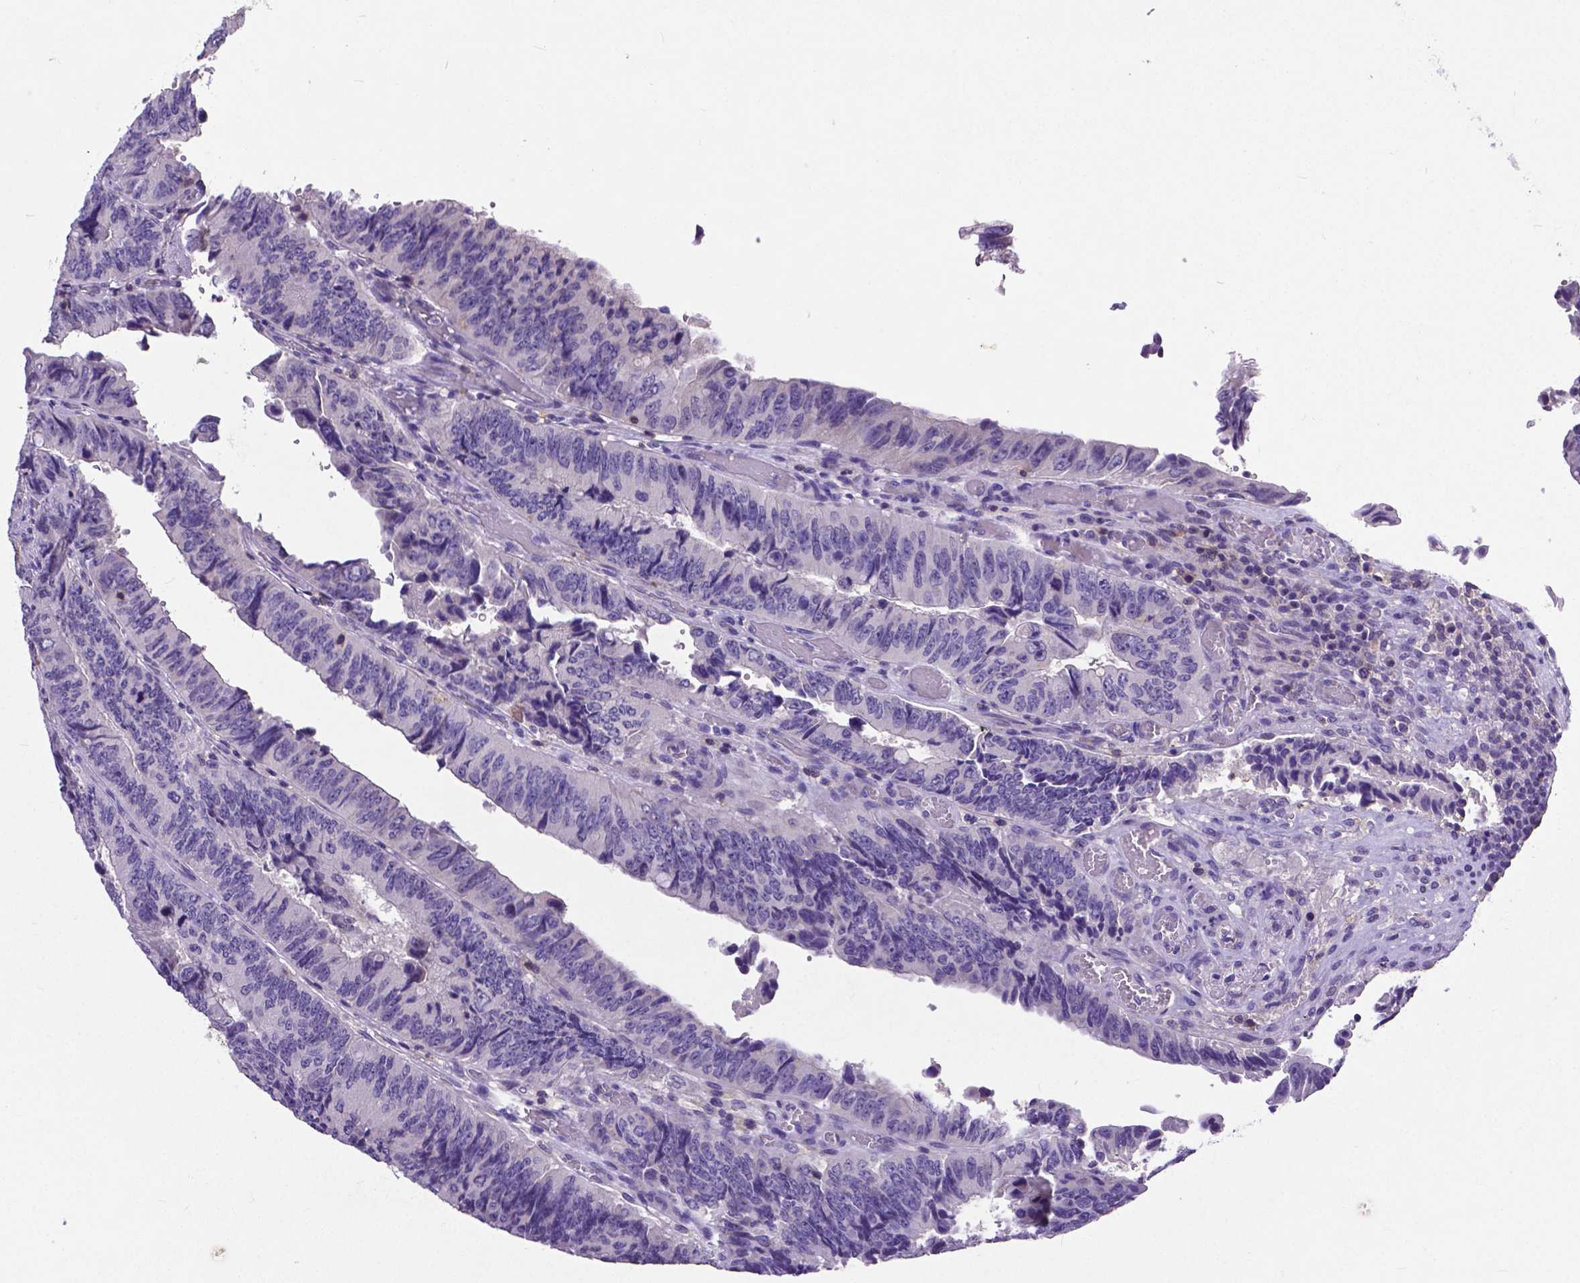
{"staining": {"intensity": "negative", "quantity": "none", "location": "none"}, "tissue": "colorectal cancer", "cell_type": "Tumor cells", "image_type": "cancer", "snomed": [{"axis": "morphology", "description": "Adenocarcinoma, NOS"}, {"axis": "topography", "description": "Colon"}], "caption": "Immunohistochemical staining of human colorectal adenocarcinoma reveals no significant positivity in tumor cells. The staining was performed using DAB (3,3'-diaminobenzidine) to visualize the protein expression in brown, while the nuclei were stained in blue with hematoxylin (Magnification: 20x).", "gene": "CD4", "patient": {"sex": "female", "age": 84}}